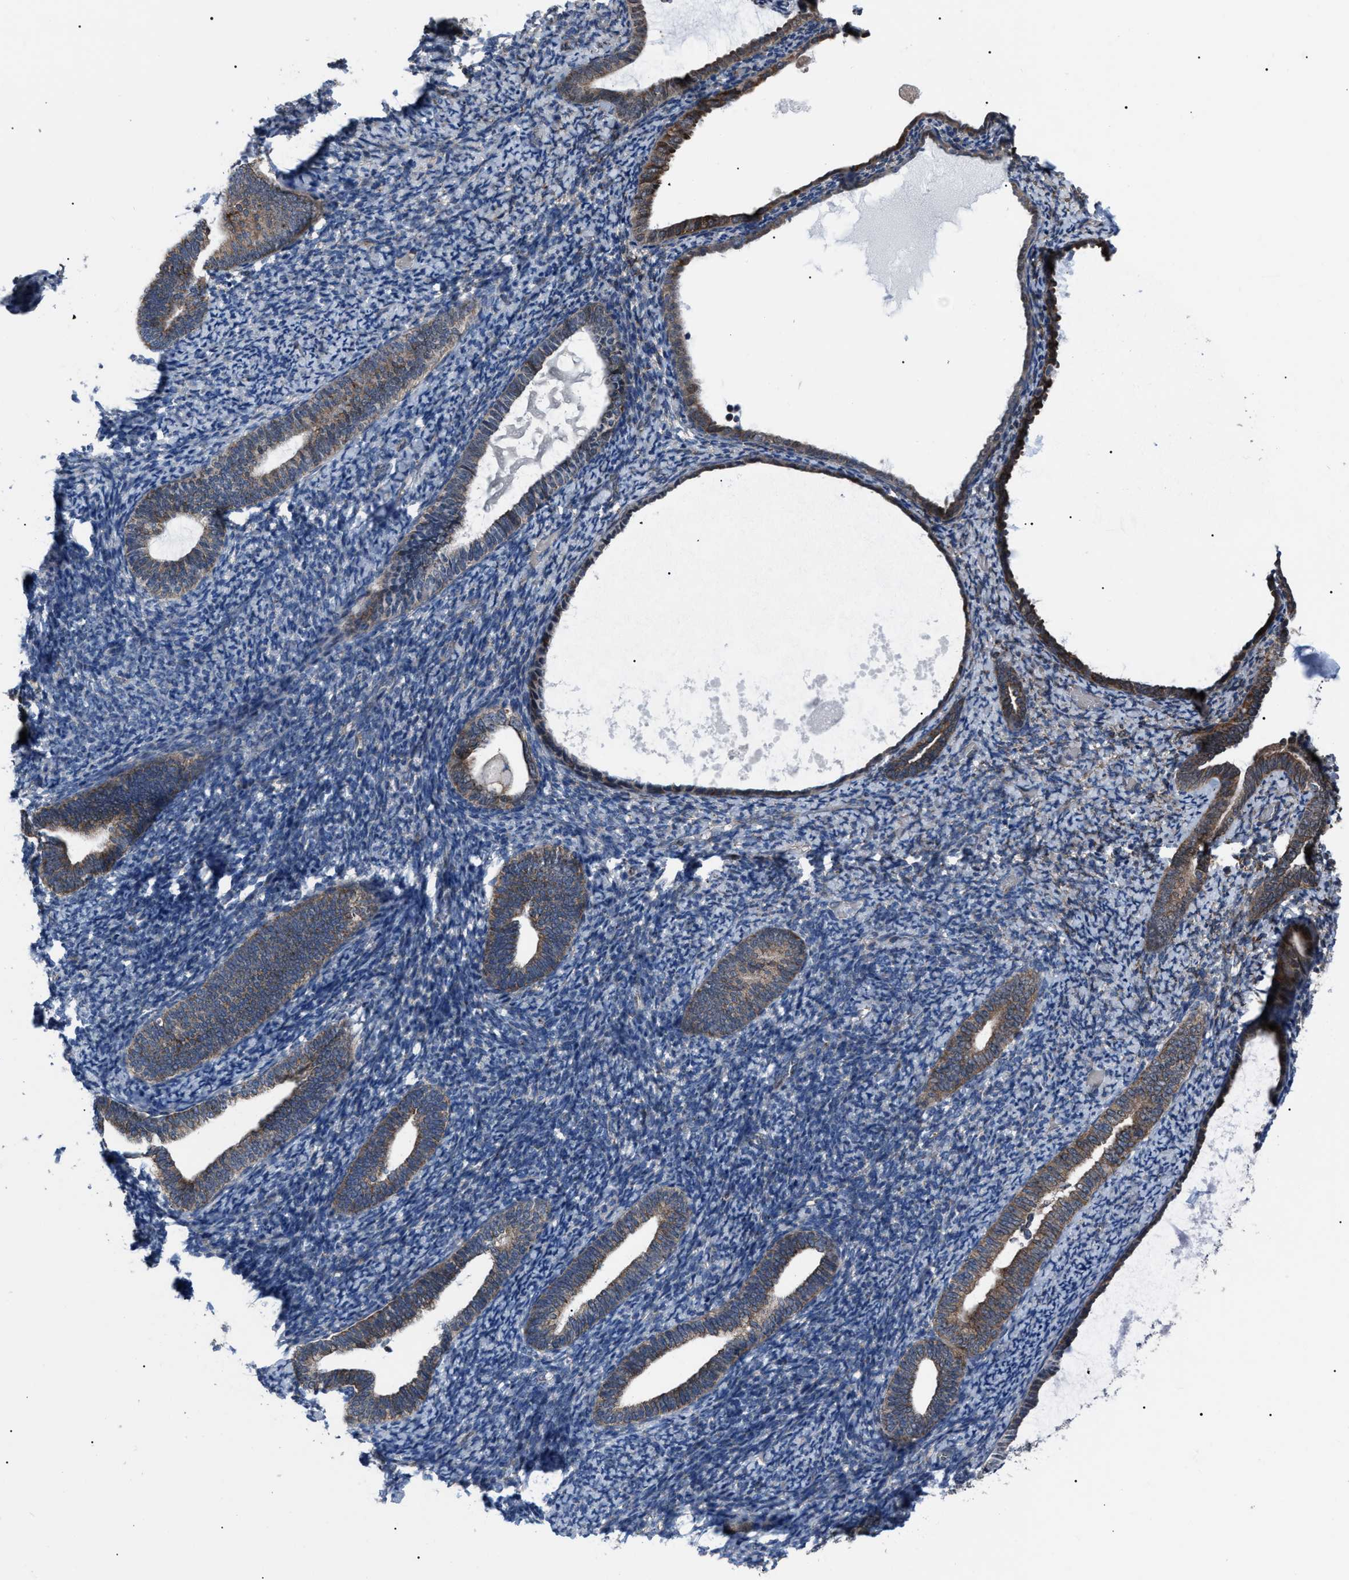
{"staining": {"intensity": "negative", "quantity": "none", "location": "none"}, "tissue": "endometrium", "cell_type": "Cells in endometrial stroma", "image_type": "normal", "snomed": [{"axis": "morphology", "description": "Normal tissue, NOS"}, {"axis": "topography", "description": "Endometrium"}], "caption": "Human endometrium stained for a protein using immunohistochemistry demonstrates no positivity in cells in endometrial stroma.", "gene": "AGO2", "patient": {"sex": "female", "age": 66}}